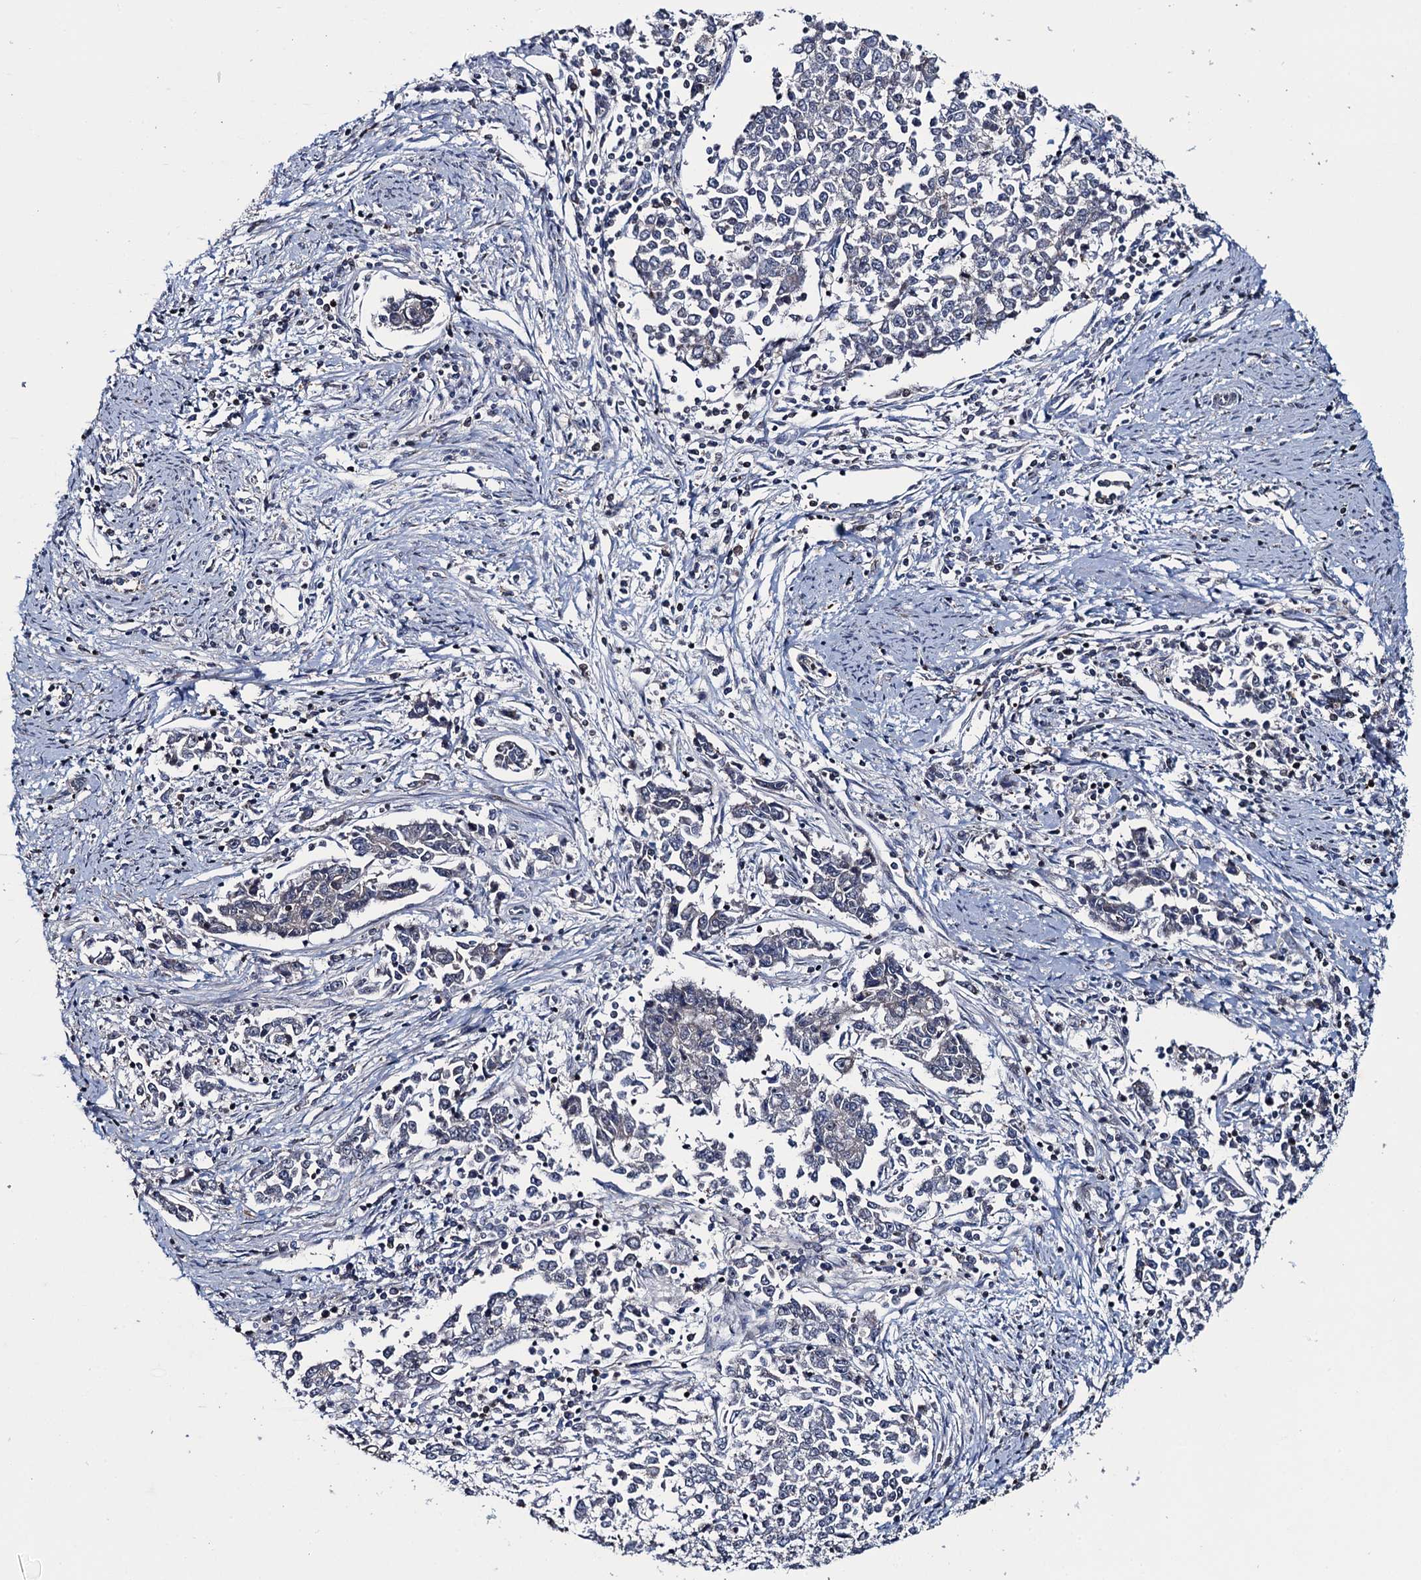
{"staining": {"intensity": "negative", "quantity": "none", "location": "none"}, "tissue": "endometrial cancer", "cell_type": "Tumor cells", "image_type": "cancer", "snomed": [{"axis": "morphology", "description": "Adenocarcinoma, NOS"}, {"axis": "topography", "description": "Endometrium"}], "caption": "DAB (3,3'-diaminobenzidine) immunohistochemical staining of human adenocarcinoma (endometrial) exhibits no significant staining in tumor cells.", "gene": "CCDC102A", "patient": {"sex": "female", "age": 50}}